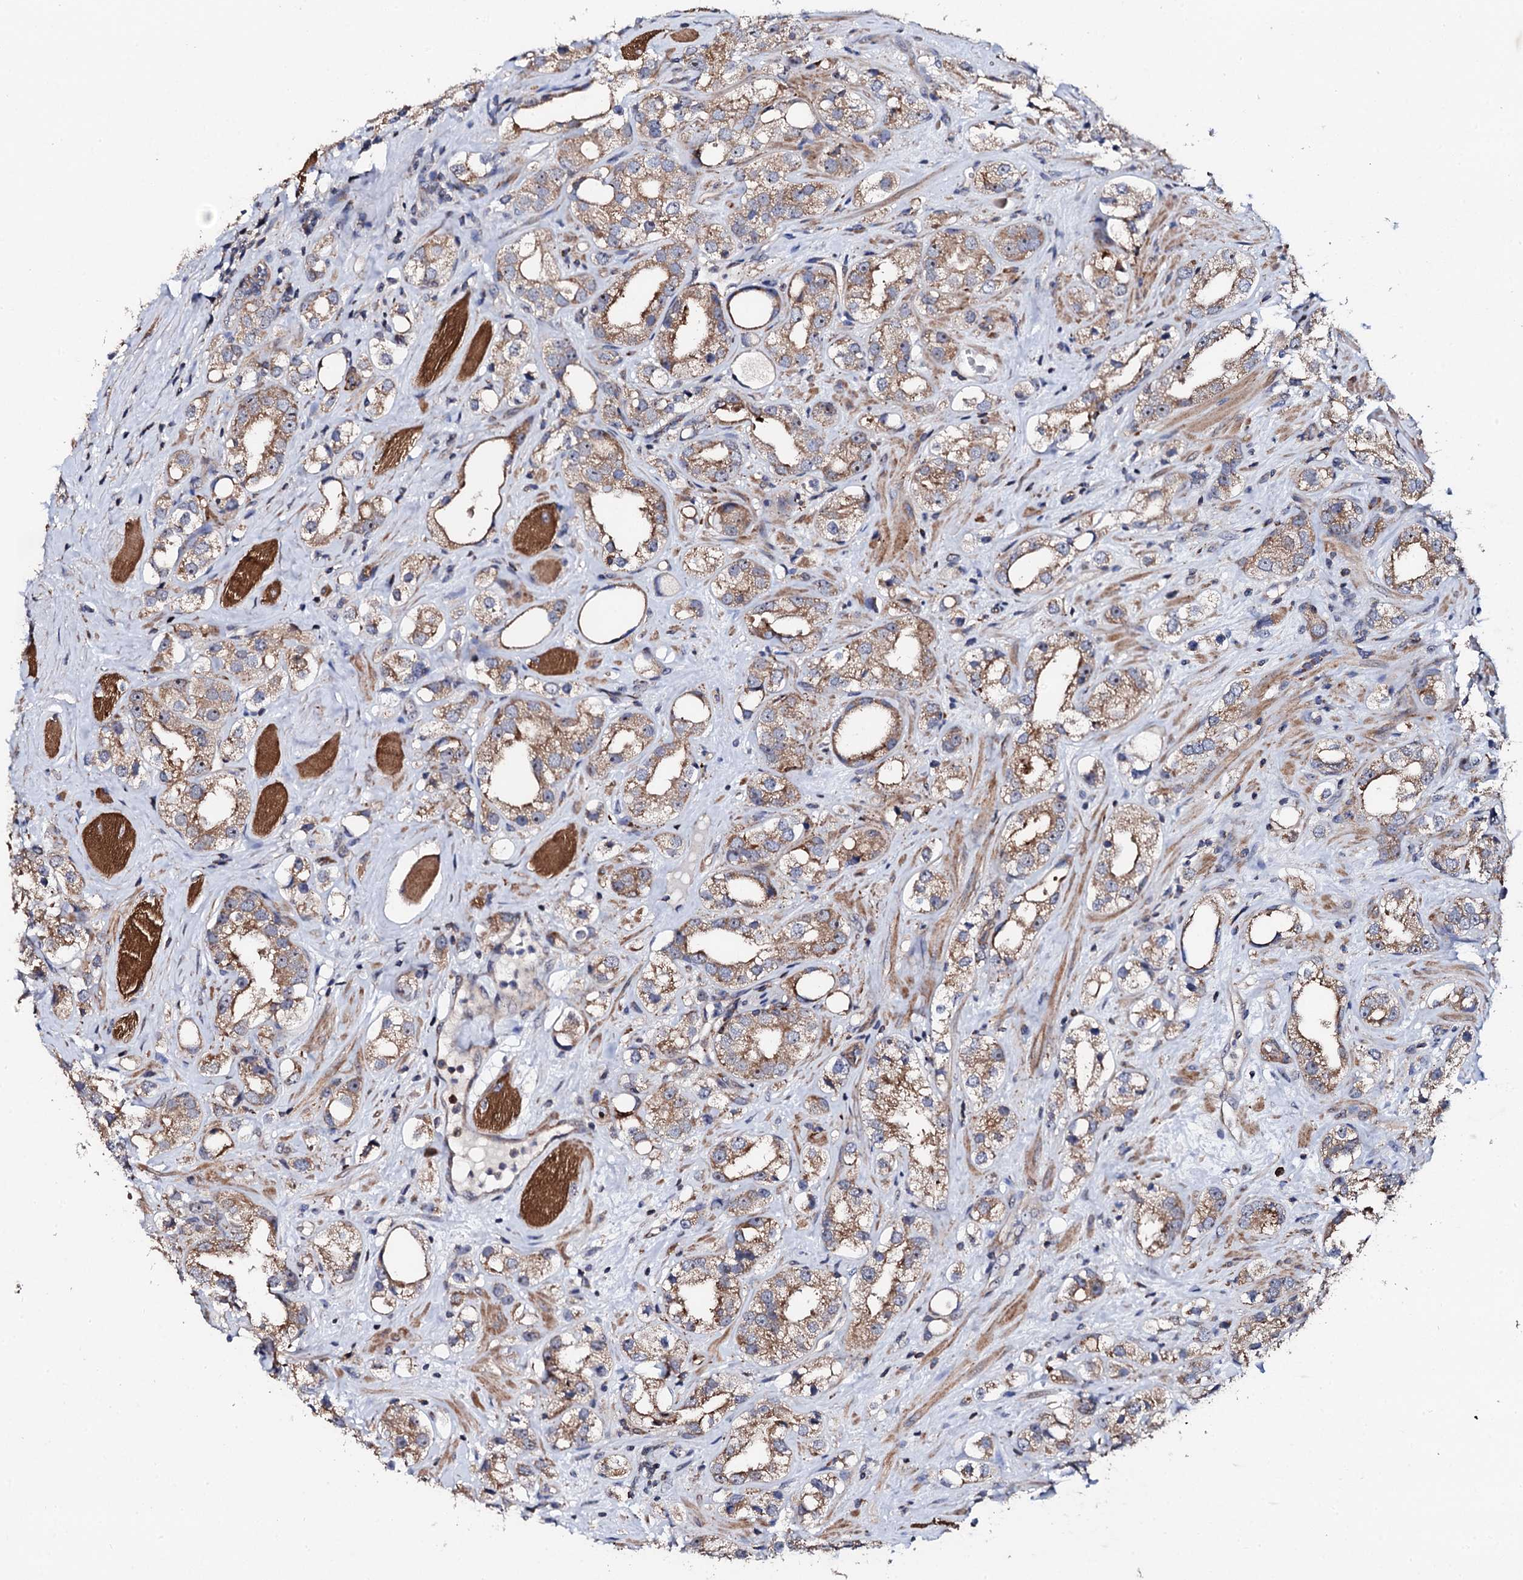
{"staining": {"intensity": "moderate", "quantity": ">75%", "location": "cytoplasmic/membranous"}, "tissue": "prostate cancer", "cell_type": "Tumor cells", "image_type": "cancer", "snomed": [{"axis": "morphology", "description": "Adenocarcinoma, NOS"}, {"axis": "topography", "description": "Prostate"}], "caption": "The histopathology image displays staining of adenocarcinoma (prostate), revealing moderate cytoplasmic/membranous protein expression (brown color) within tumor cells.", "gene": "GTPBP4", "patient": {"sex": "male", "age": 79}}